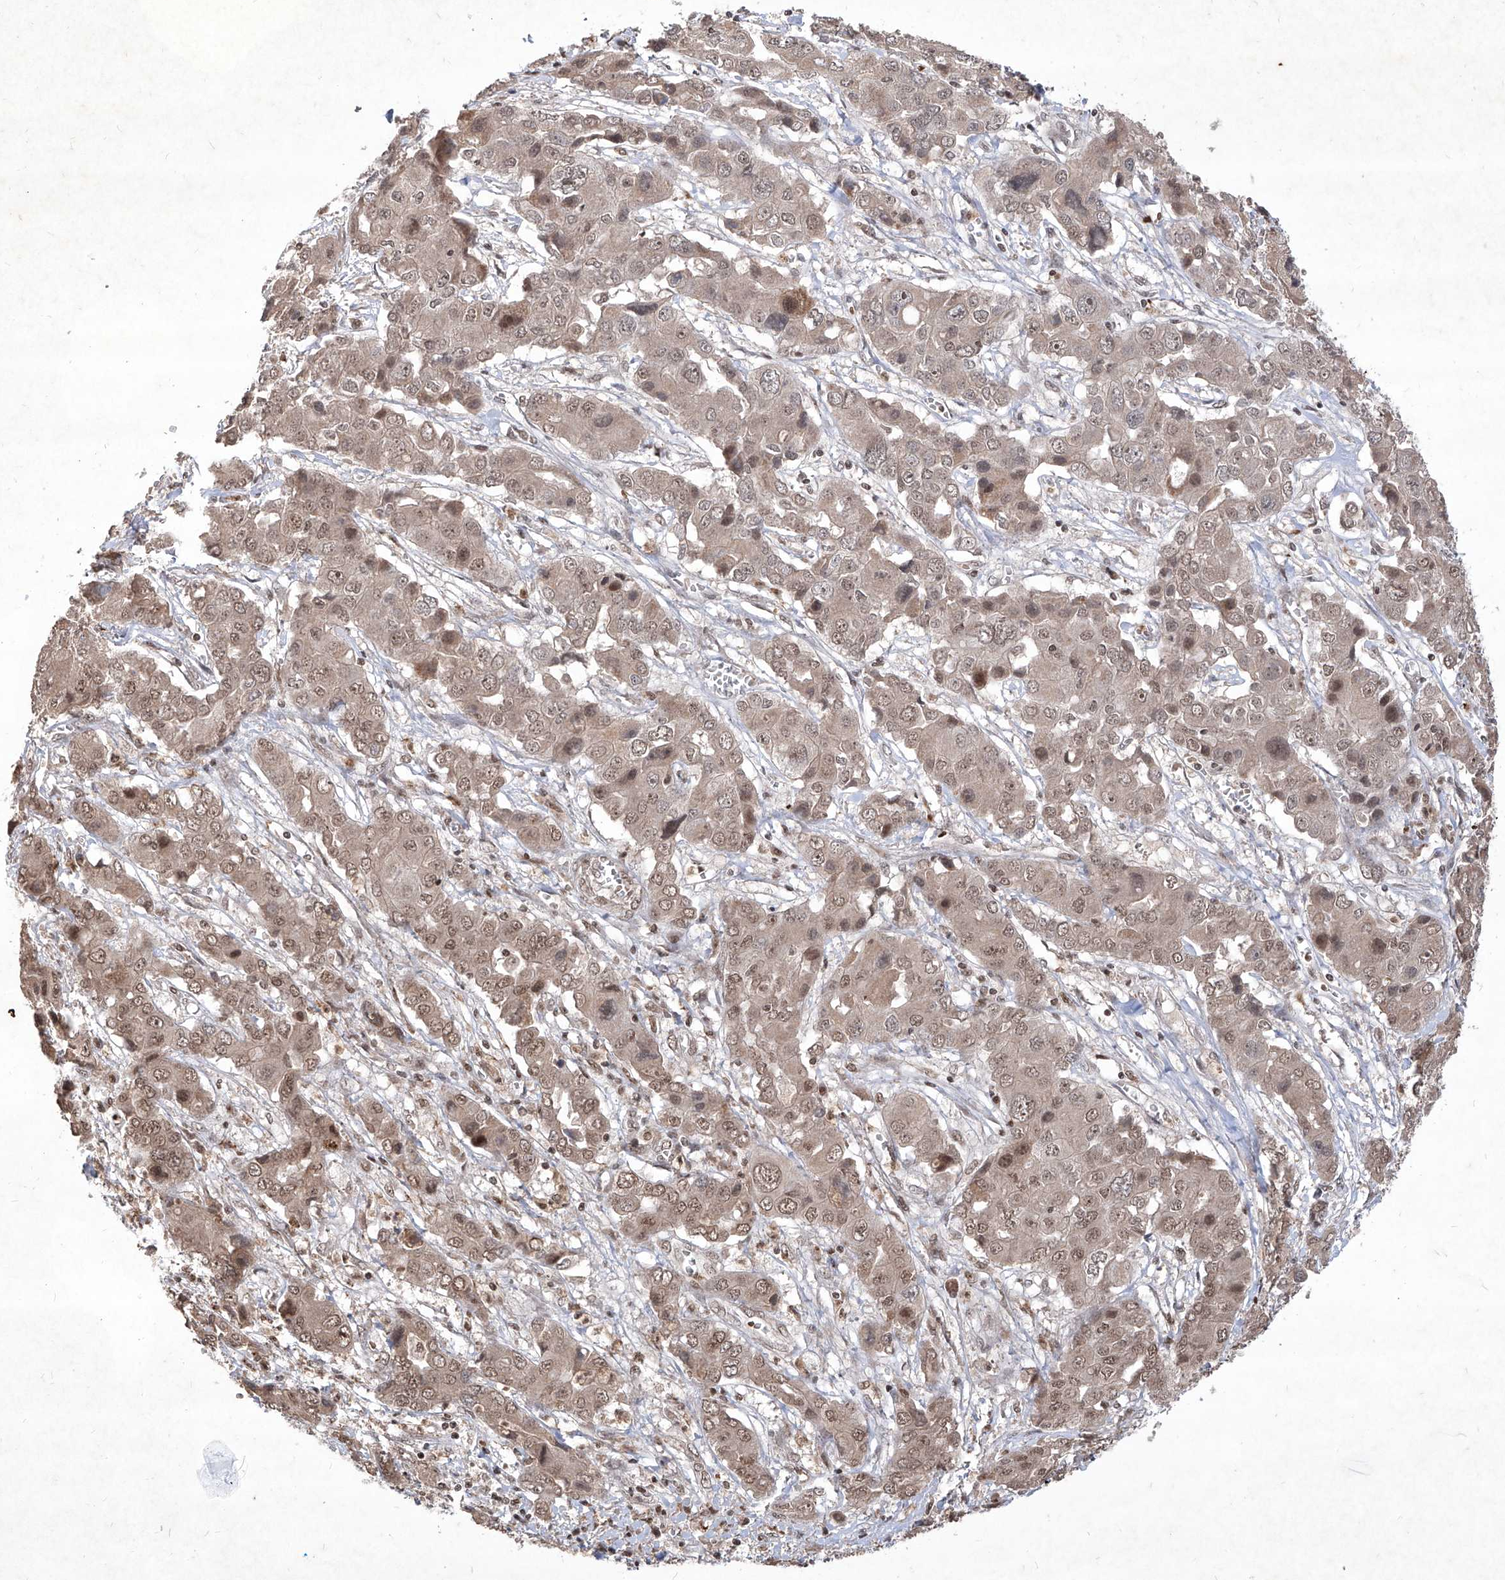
{"staining": {"intensity": "moderate", "quantity": ">75%", "location": "cytoplasmic/membranous,nuclear"}, "tissue": "liver cancer", "cell_type": "Tumor cells", "image_type": "cancer", "snomed": [{"axis": "morphology", "description": "Cholangiocarcinoma"}, {"axis": "topography", "description": "Liver"}], "caption": "Protein expression analysis of human liver cholangiocarcinoma reveals moderate cytoplasmic/membranous and nuclear expression in approximately >75% of tumor cells.", "gene": "IRF2", "patient": {"sex": "male", "age": 67}}